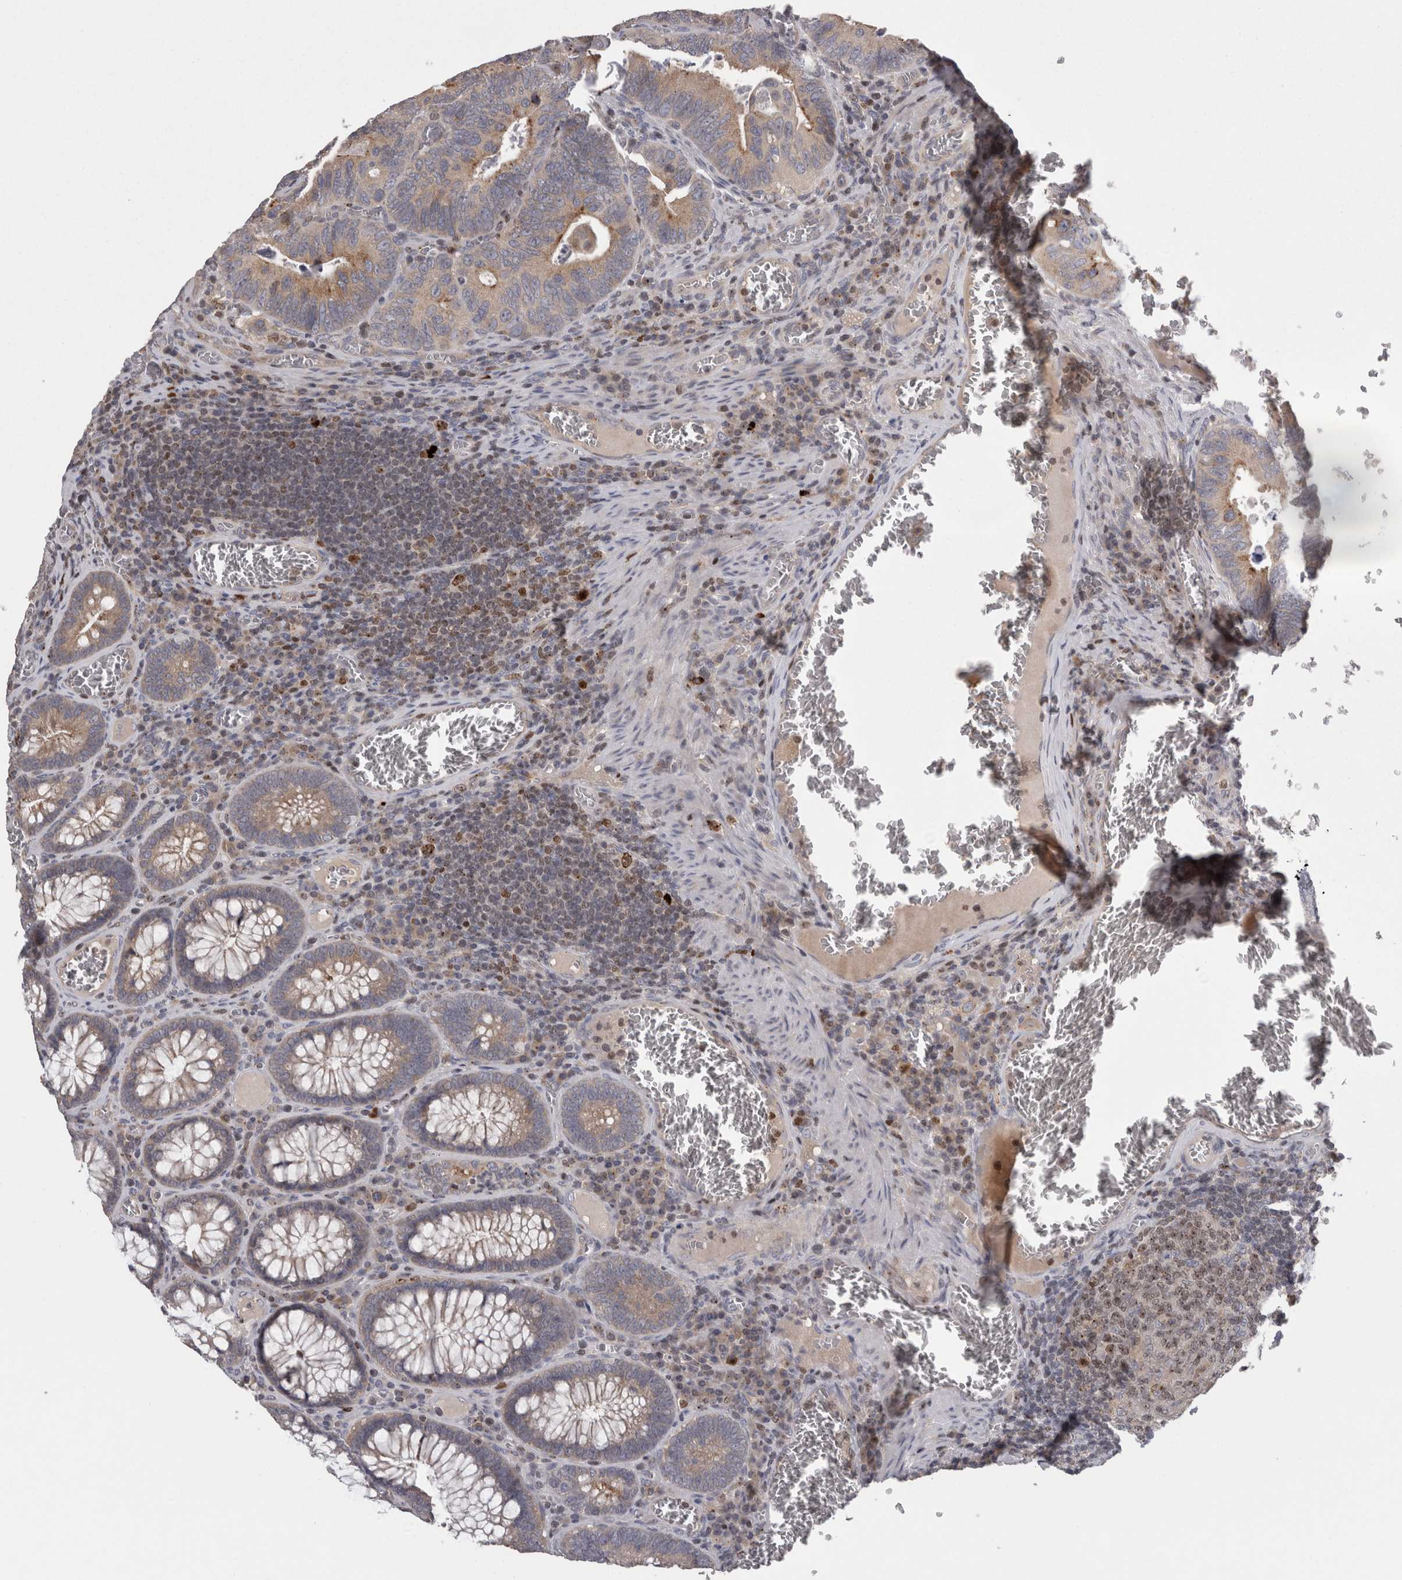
{"staining": {"intensity": "moderate", "quantity": "25%-75%", "location": "cytoplasmic/membranous"}, "tissue": "colorectal cancer", "cell_type": "Tumor cells", "image_type": "cancer", "snomed": [{"axis": "morphology", "description": "Inflammation, NOS"}, {"axis": "morphology", "description": "Adenocarcinoma, NOS"}, {"axis": "topography", "description": "Colon"}], "caption": "Moderate cytoplasmic/membranous protein positivity is appreciated in about 25%-75% of tumor cells in adenocarcinoma (colorectal).", "gene": "PCM1", "patient": {"sex": "male", "age": 72}}